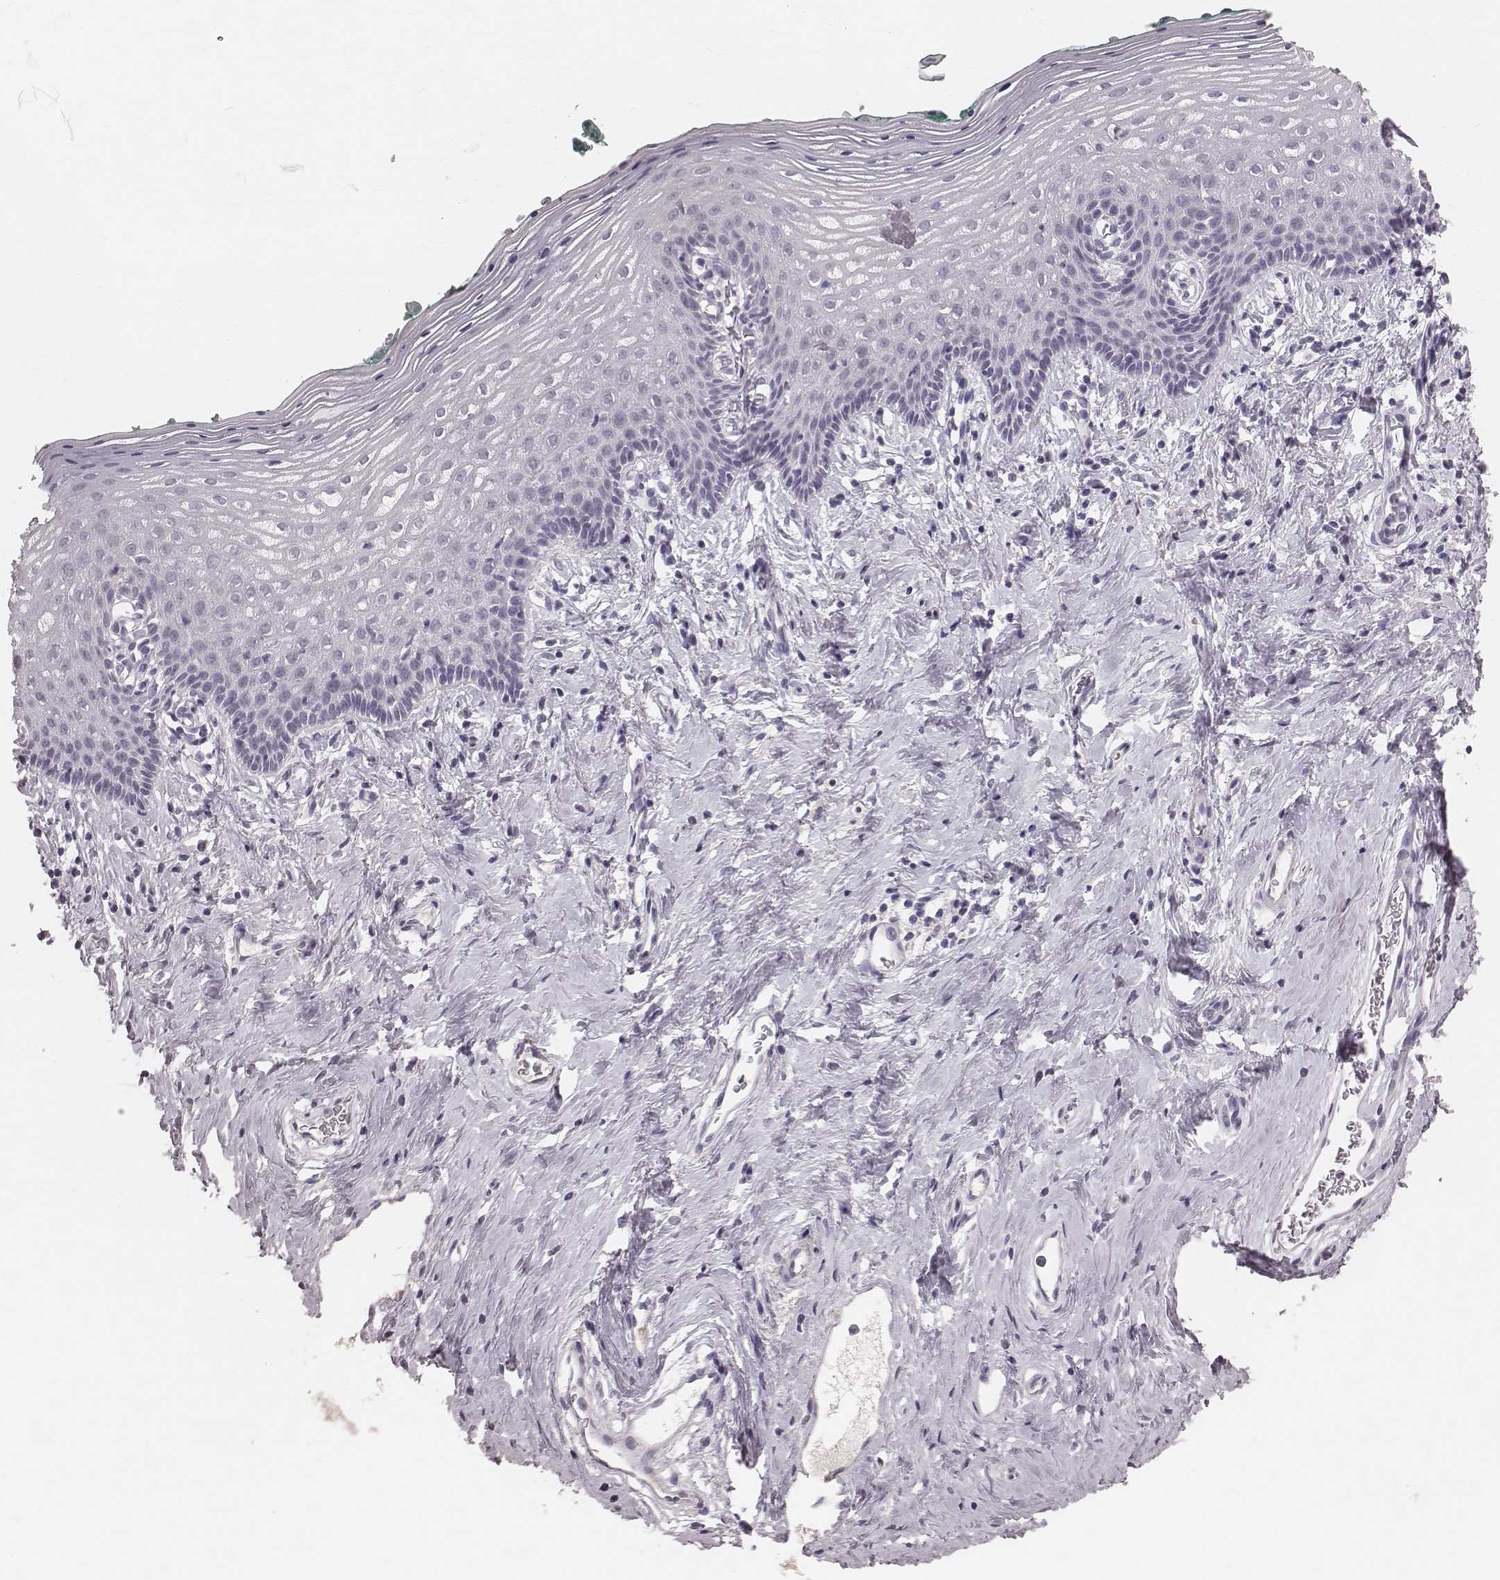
{"staining": {"intensity": "negative", "quantity": "none", "location": "none"}, "tissue": "vagina", "cell_type": "Squamous epithelial cells", "image_type": "normal", "snomed": [{"axis": "morphology", "description": "Normal tissue, NOS"}, {"axis": "topography", "description": "Vagina"}], "caption": "IHC of benign vagina displays no positivity in squamous epithelial cells.", "gene": "CFTR", "patient": {"sex": "female", "age": 42}}